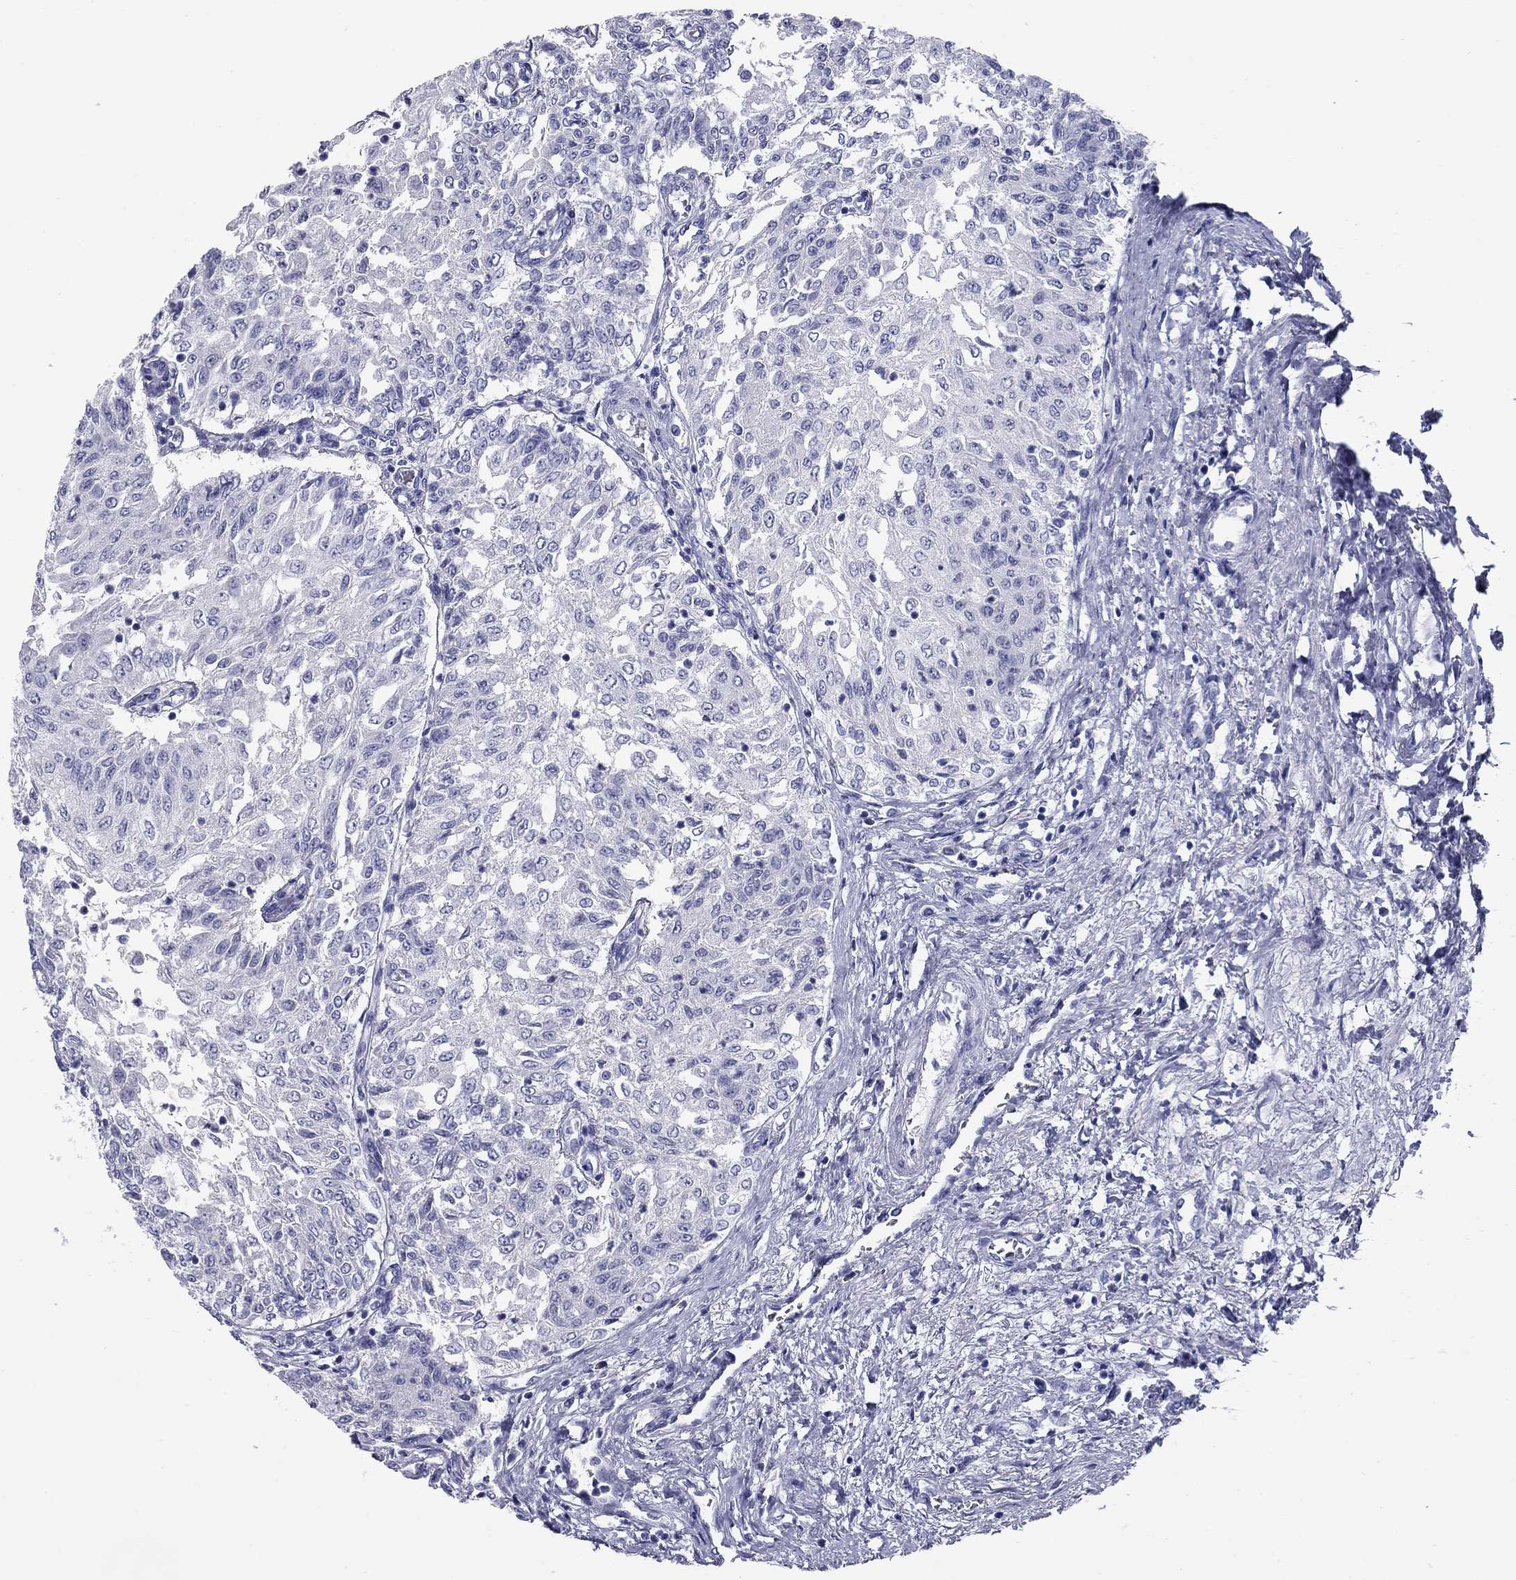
{"staining": {"intensity": "negative", "quantity": "none", "location": "none"}, "tissue": "urothelial cancer", "cell_type": "Tumor cells", "image_type": "cancer", "snomed": [{"axis": "morphology", "description": "Urothelial carcinoma, Low grade"}, {"axis": "topography", "description": "Urinary bladder"}], "caption": "Photomicrograph shows no protein positivity in tumor cells of urothelial cancer tissue.", "gene": "NPPA", "patient": {"sex": "male", "age": 78}}